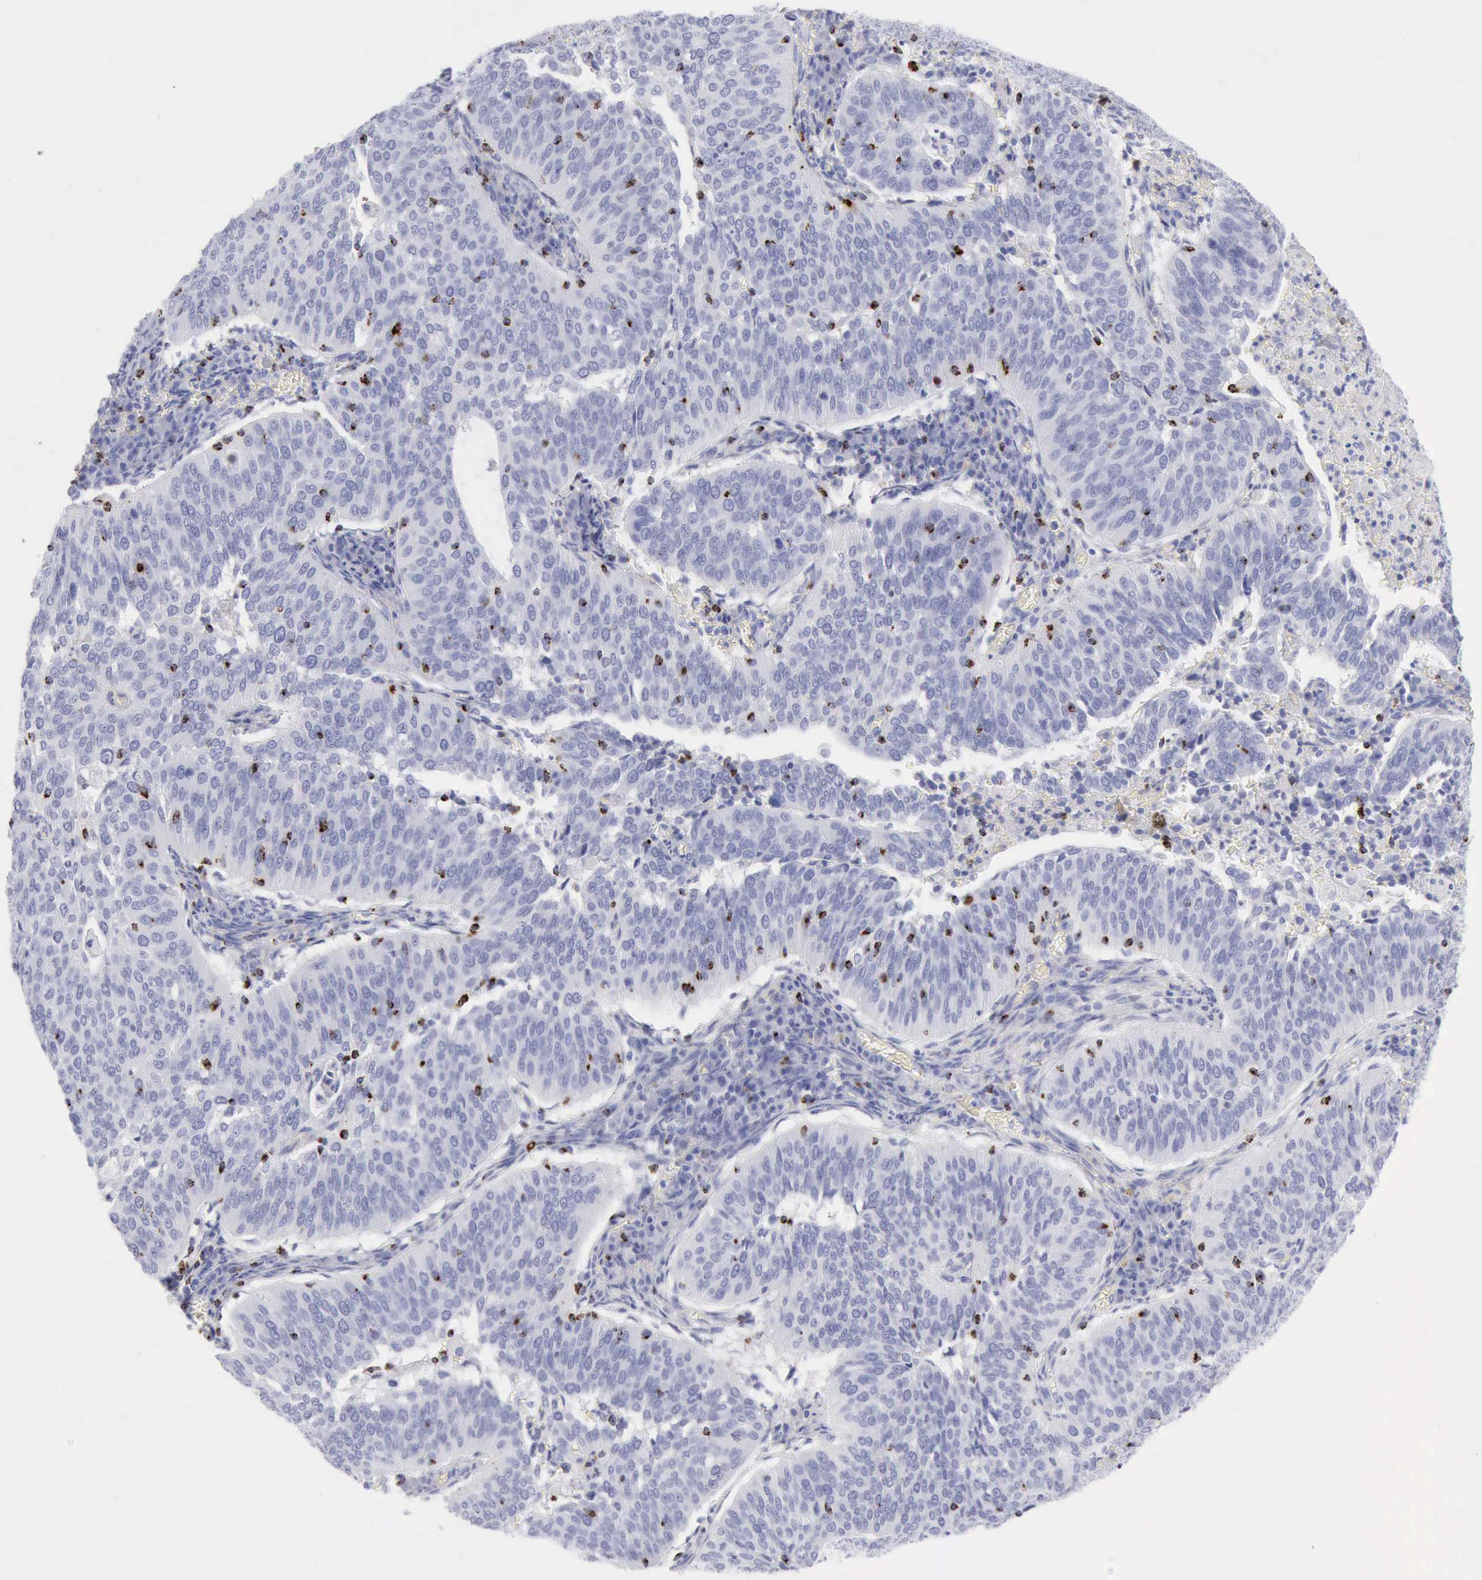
{"staining": {"intensity": "negative", "quantity": "none", "location": "none"}, "tissue": "cervical cancer", "cell_type": "Tumor cells", "image_type": "cancer", "snomed": [{"axis": "morphology", "description": "Squamous cell carcinoma, NOS"}, {"axis": "topography", "description": "Cervix"}], "caption": "IHC photomicrograph of cervical cancer (squamous cell carcinoma) stained for a protein (brown), which displays no positivity in tumor cells.", "gene": "GZMB", "patient": {"sex": "female", "age": 39}}